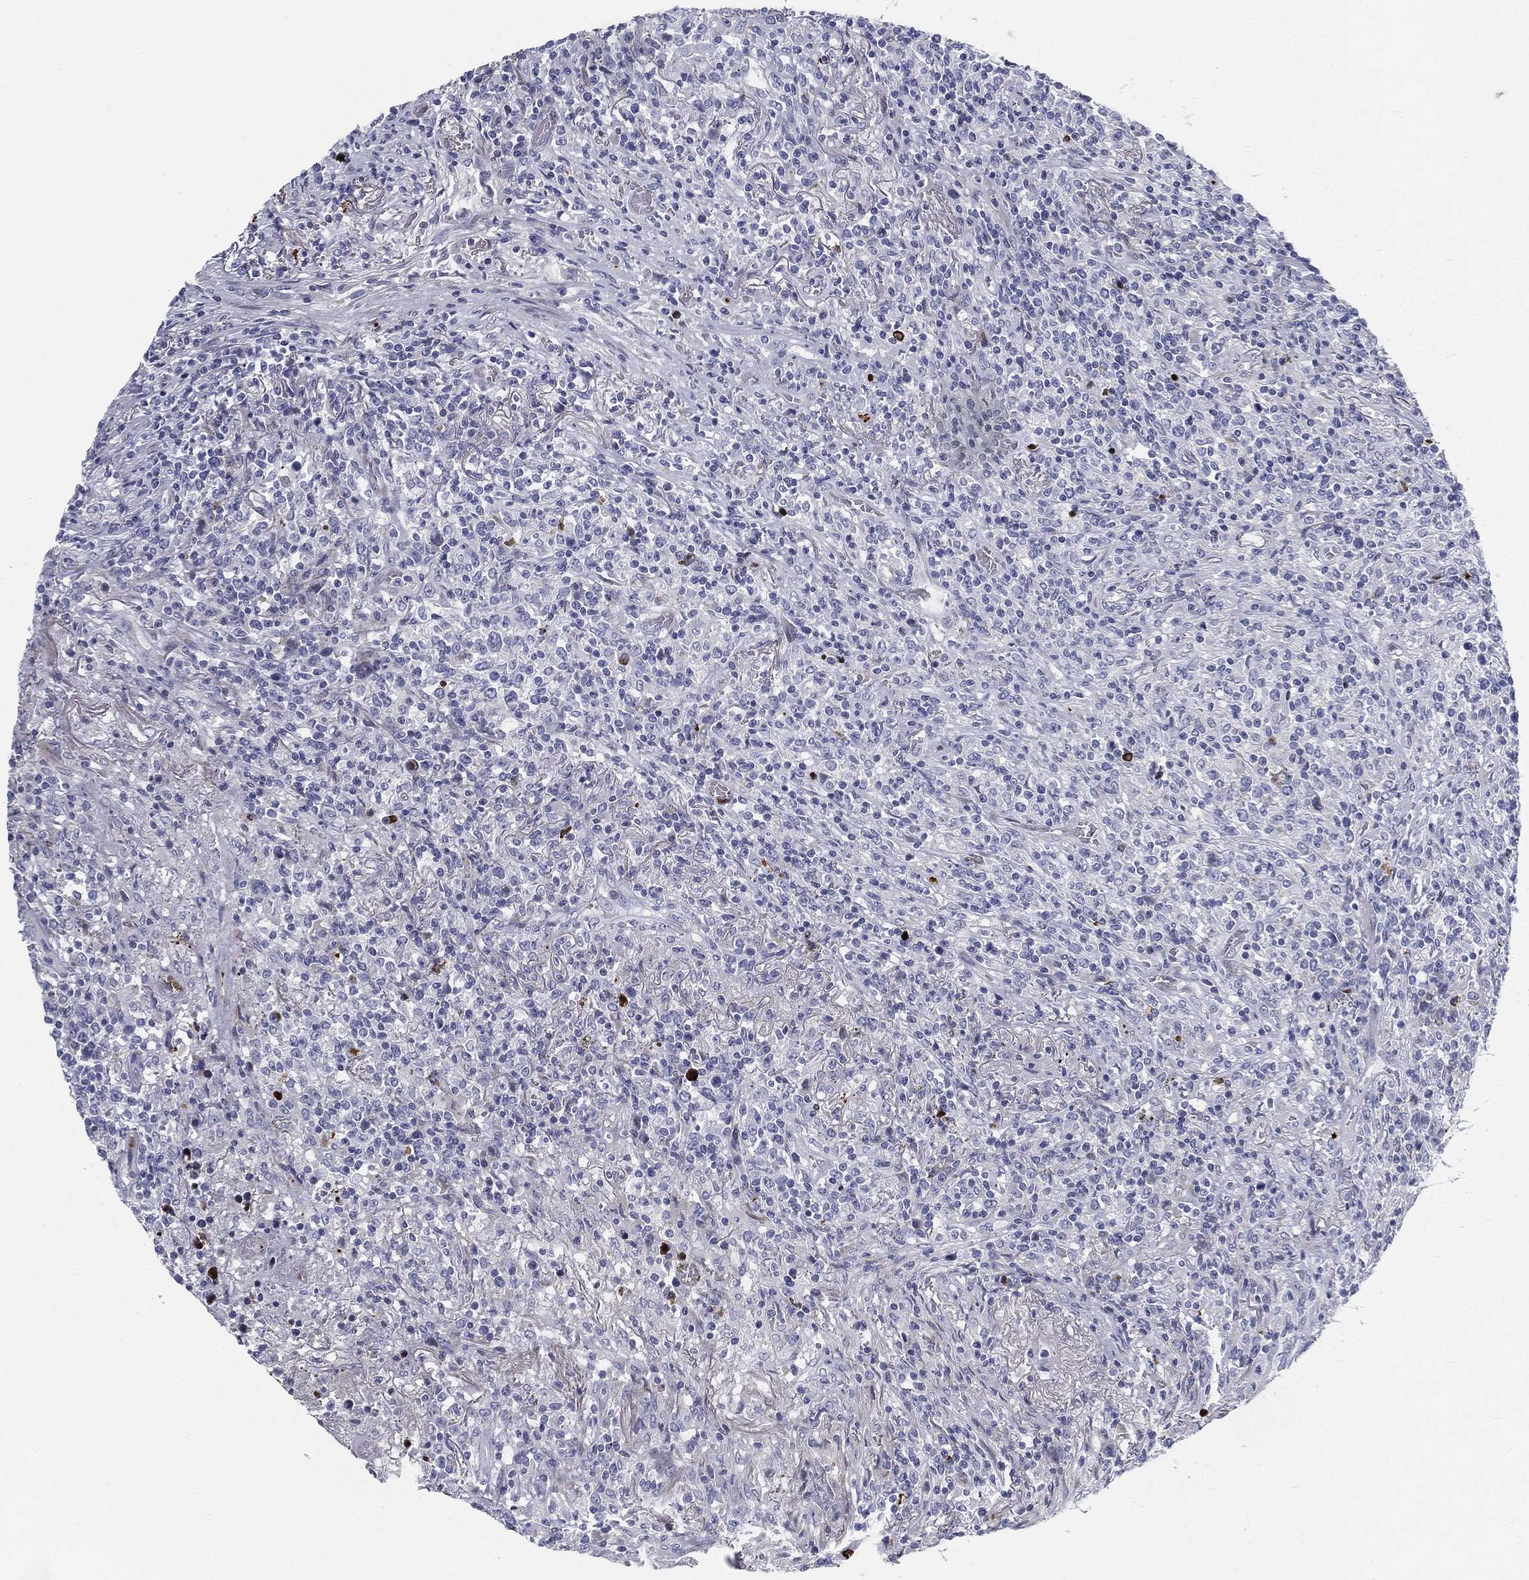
{"staining": {"intensity": "negative", "quantity": "none", "location": "none"}, "tissue": "lymphoma", "cell_type": "Tumor cells", "image_type": "cancer", "snomed": [{"axis": "morphology", "description": "Malignant lymphoma, non-Hodgkin's type, High grade"}, {"axis": "topography", "description": "Lung"}], "caption": "A high-resolution image shows immunohistochemistry (IHC) staining of high-grade malignant lymphoma, non-Hodgkin's type, which shows no significant staining in tumor cells.", "gene": "SPPL2C", "patient": {"sex": "male", "age": 79}}